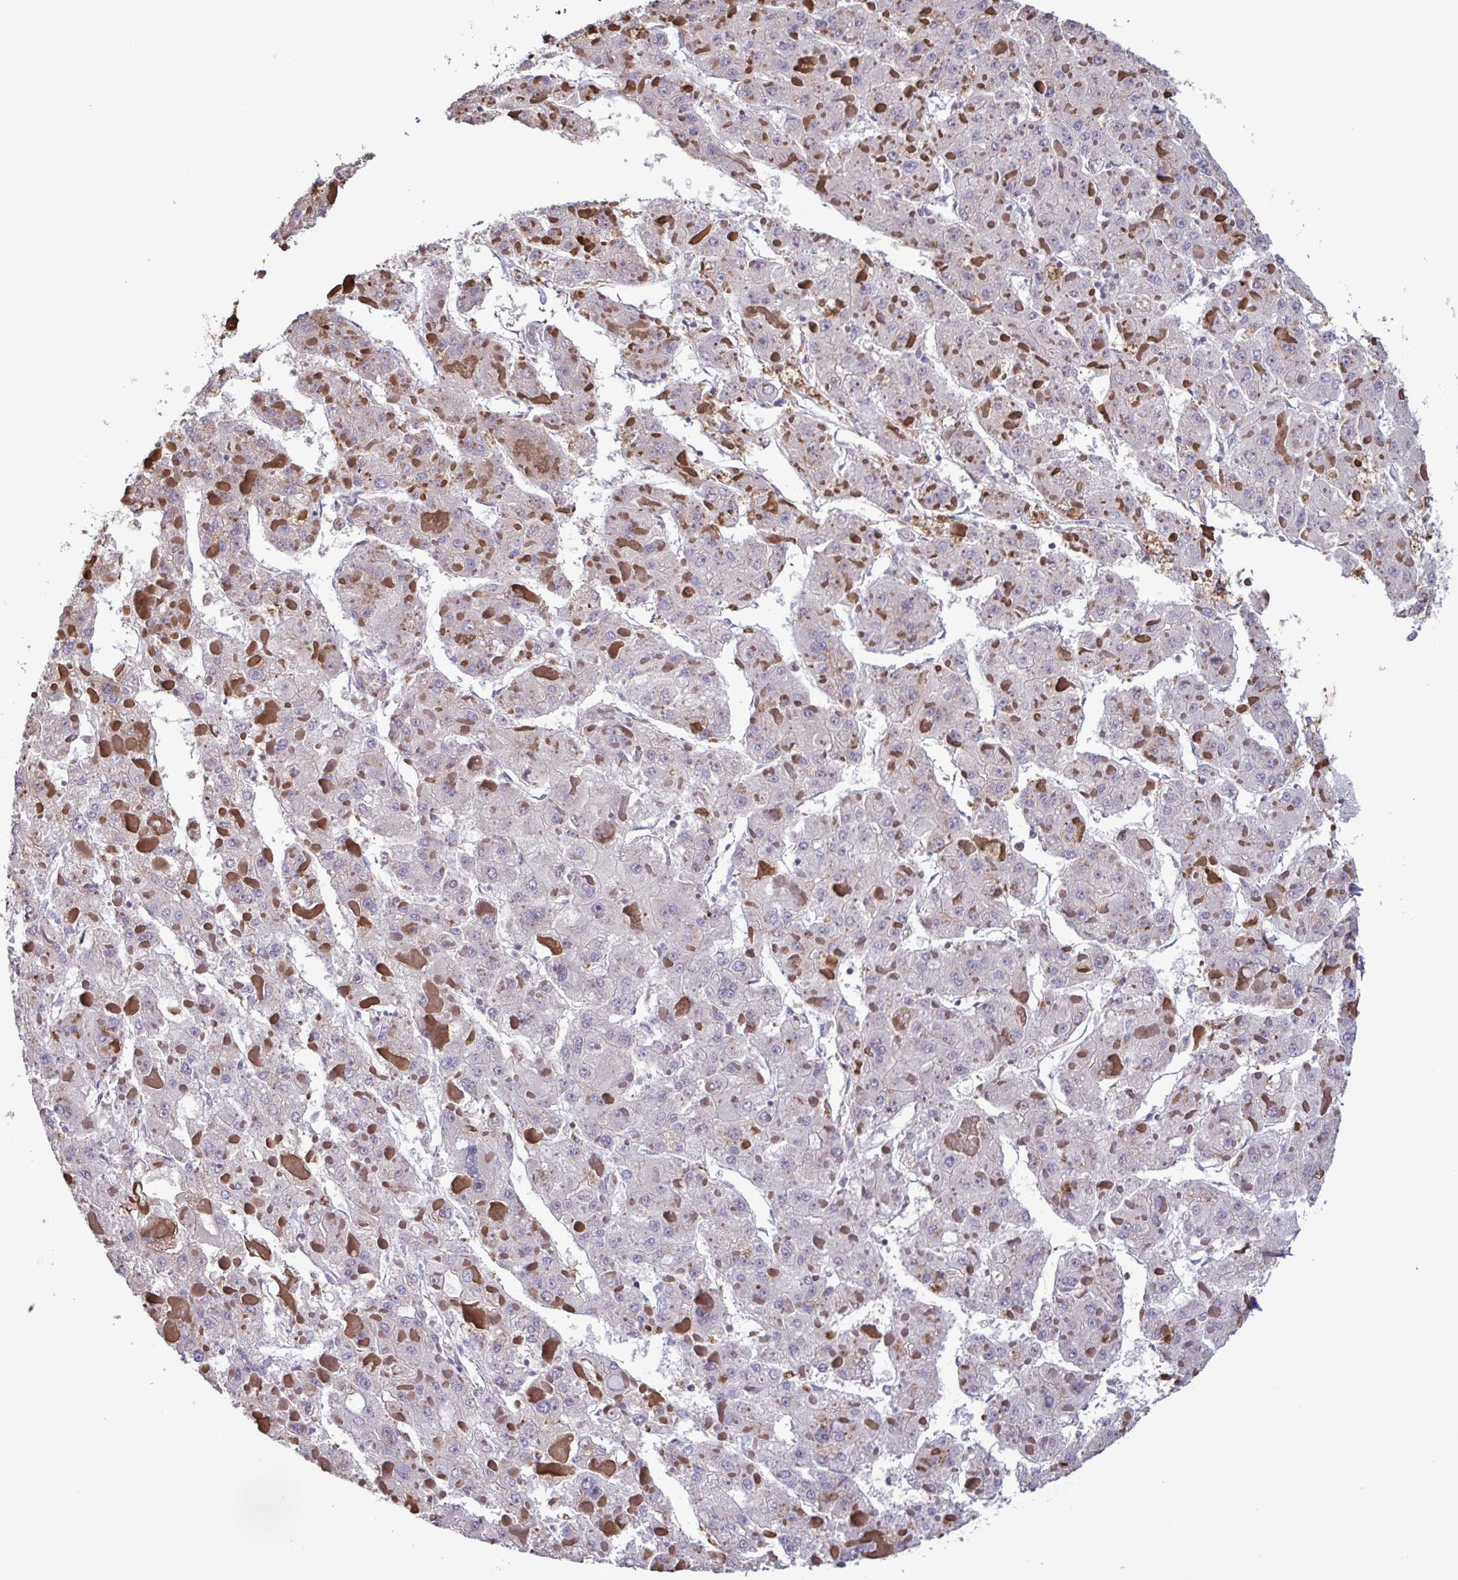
{"staining": {"intensity": "negative", "quantity": "none", "location": "none"}, "tissue": "liver cancer", "cell_type": "Tumor cells", "image_type": "cancer", "snomed": [{"axis": "morphology", "description": "Carcinoma, Hepatocellular, NOS"}, {"axis": "topography", "description": "Liver"}], "caption": "IHC image of hepatocellular carcinoma (liver) stained for a protein (brown), which demonstrates no expression in tumor cells. (Brightfield microscopy of DAB (3,3'-diaminobenzidine) IHC at high magnification).", "gene": "ZNF200", "patient": {"sex": "female", "age": 73}}